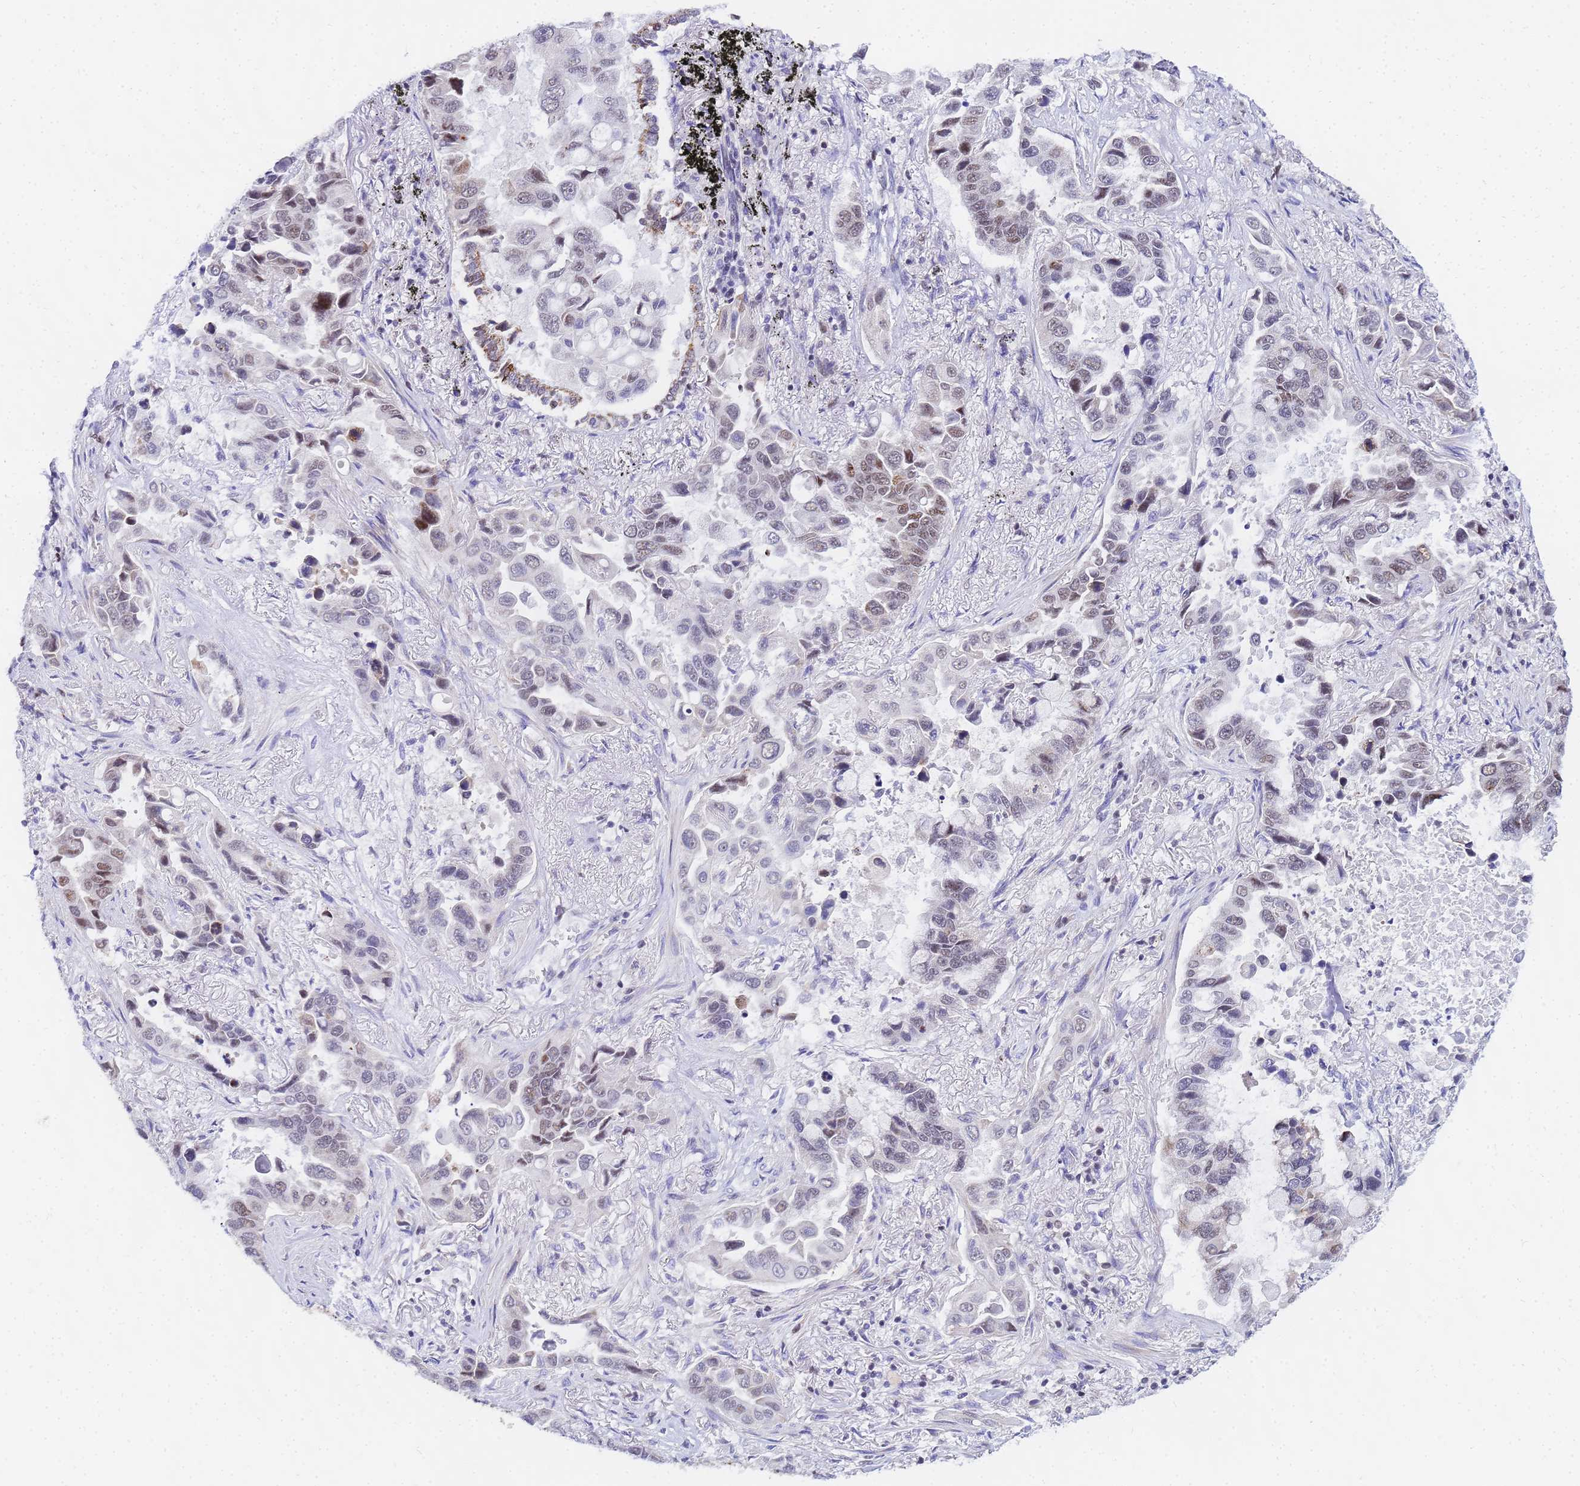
{"staining": {"intensity": "moderate", "quantity": "<25%", "location": "nuclear"}, "tissue": "lung cancer", "cell_type": "Tumor cells", "image_type": "cancer", "snomed": [{"axis": "morphology", "description": "Adenocarcinoma, NOS"}, {"axis": "topography", "description": "Lung"}], "caption": "Lung cancer stained for a protein exhibits moderate nuclear positivity in tumor cells.", "gene": "CKMT1A", "patient": {"sex": "male", "age": 64}}